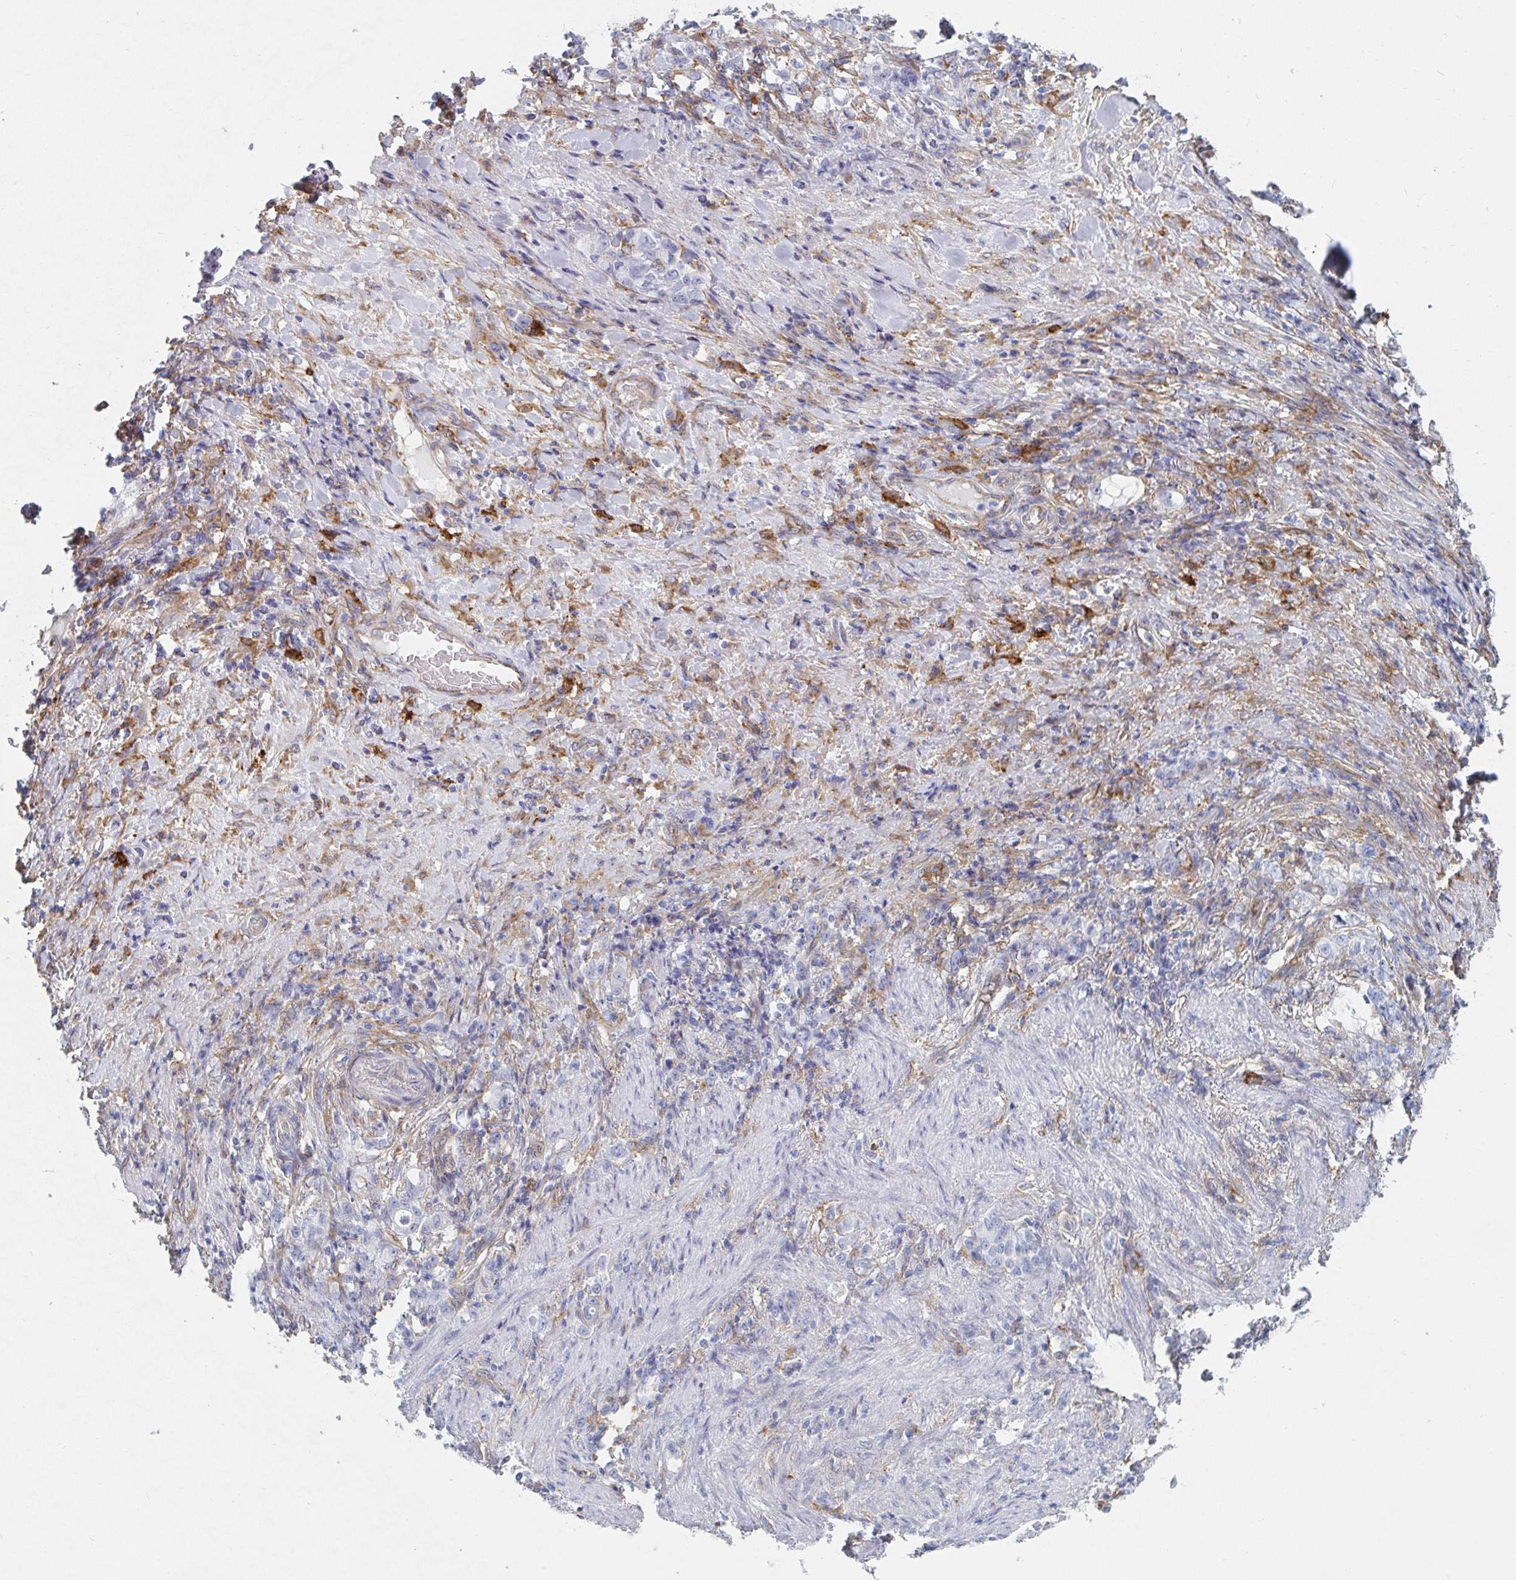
{"staining": {"intensity": "negative", "quantity": "none", "location": "none"}, "tissue": "stomach cancer", "cell_type": "Tumor cells", "image_type": "cancer", "snomed": [{"axis": "morphology", "description": "Adenocarcinoma, NOS"}, {"axis": "topography", "description": "Stomach"}], "caption": "IHC photomicrograph of neoplastic tissue: stomach cancer stained with DAB (3,3'-diaminobenzidine) reveals no significant protein positivity in tumor cells.", "gene": "DAB2", "patient": {"sex": "female", "age": 79}}